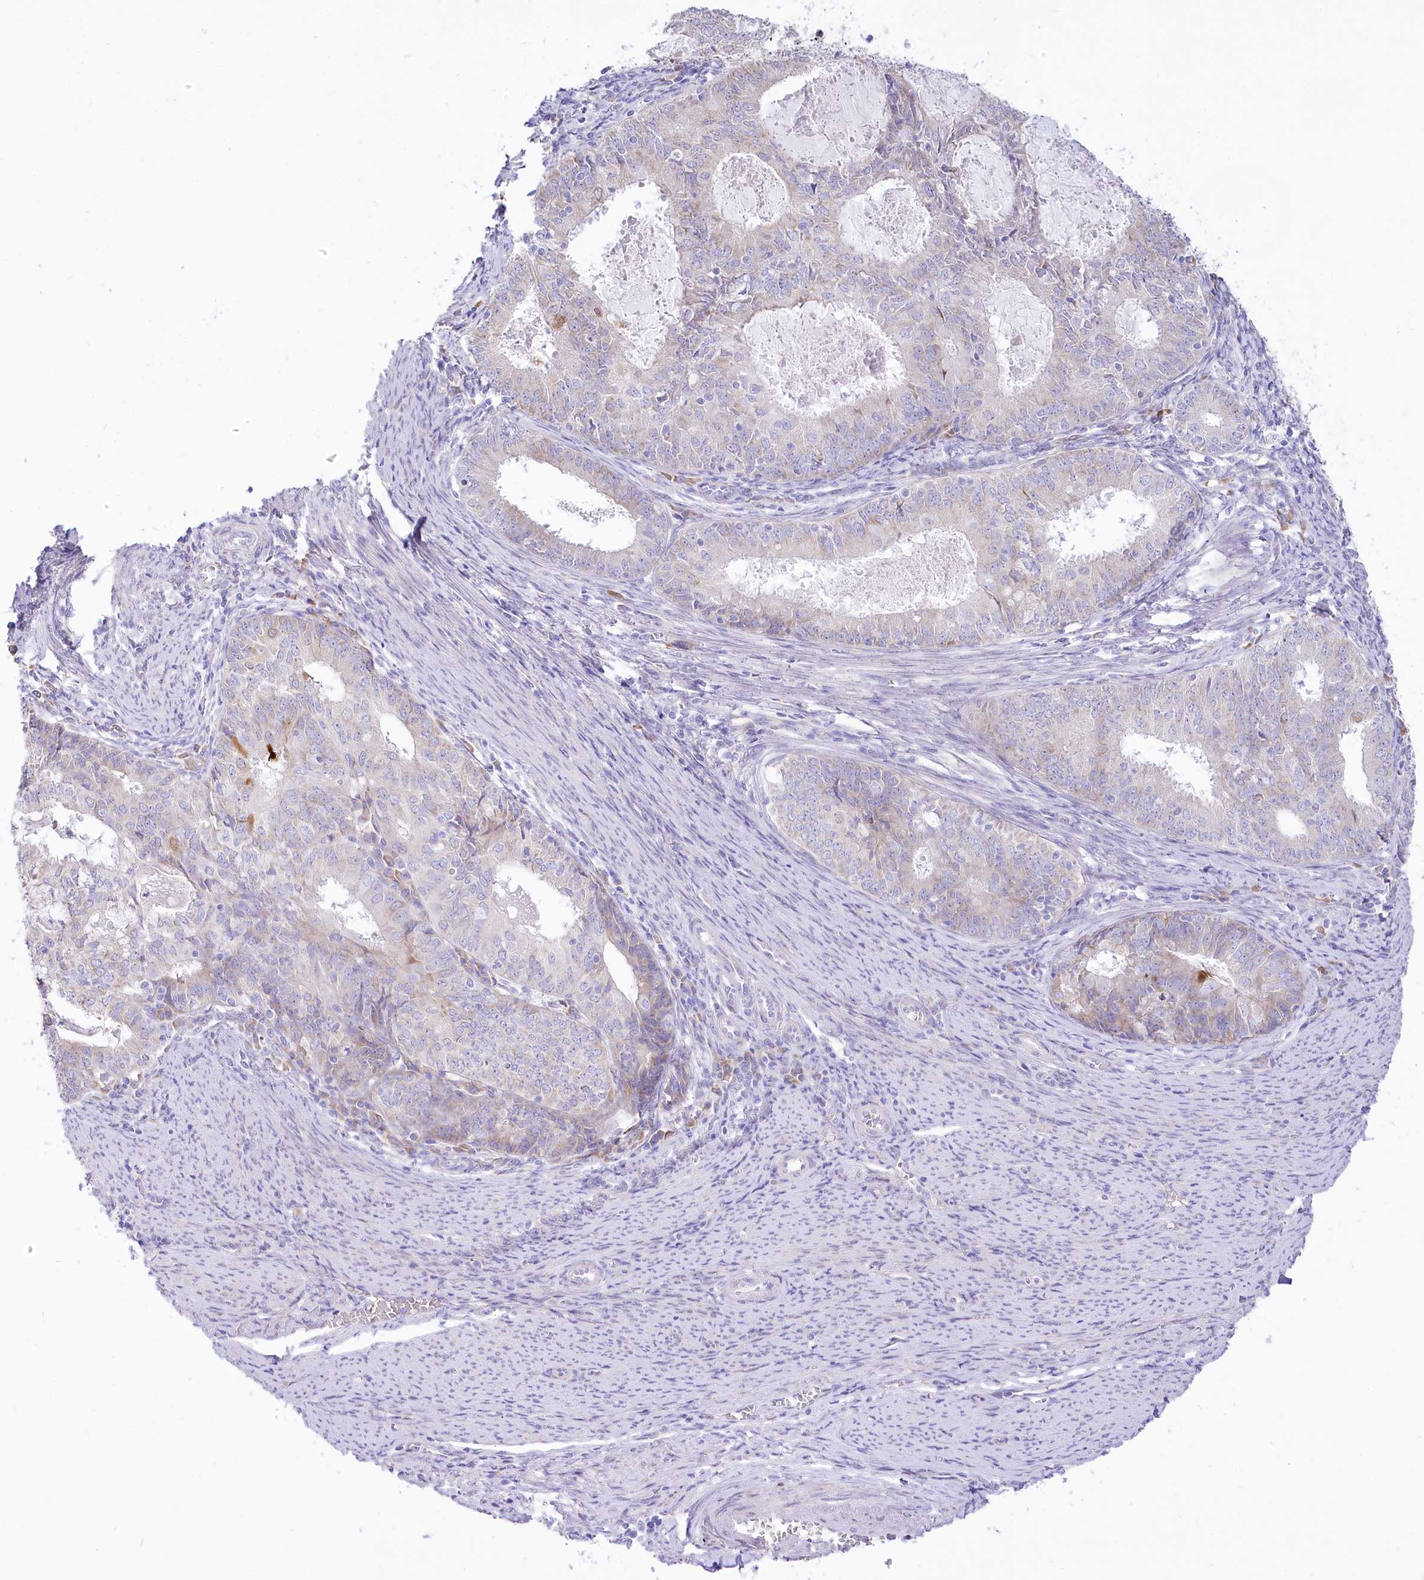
{"staining": {"intensity": "negative", "quantity": "none", "location": "none"}, "tissue": "endometrial cancer", "cell_type": "Tumor cells", "image_type": "cancer", "snomed": [{"axis": "morphology", "description": "Adenocarcinoma, NOS"}, {"axis": "topography", "description": "Endometrium"}], "caption": "Protein analysis of endometrial cancer (adenocarcinoma) demonstrates no significant positivity in tumor cells.", "gene": "STT3B", "patient": {"sex": "female", "age": 57}}